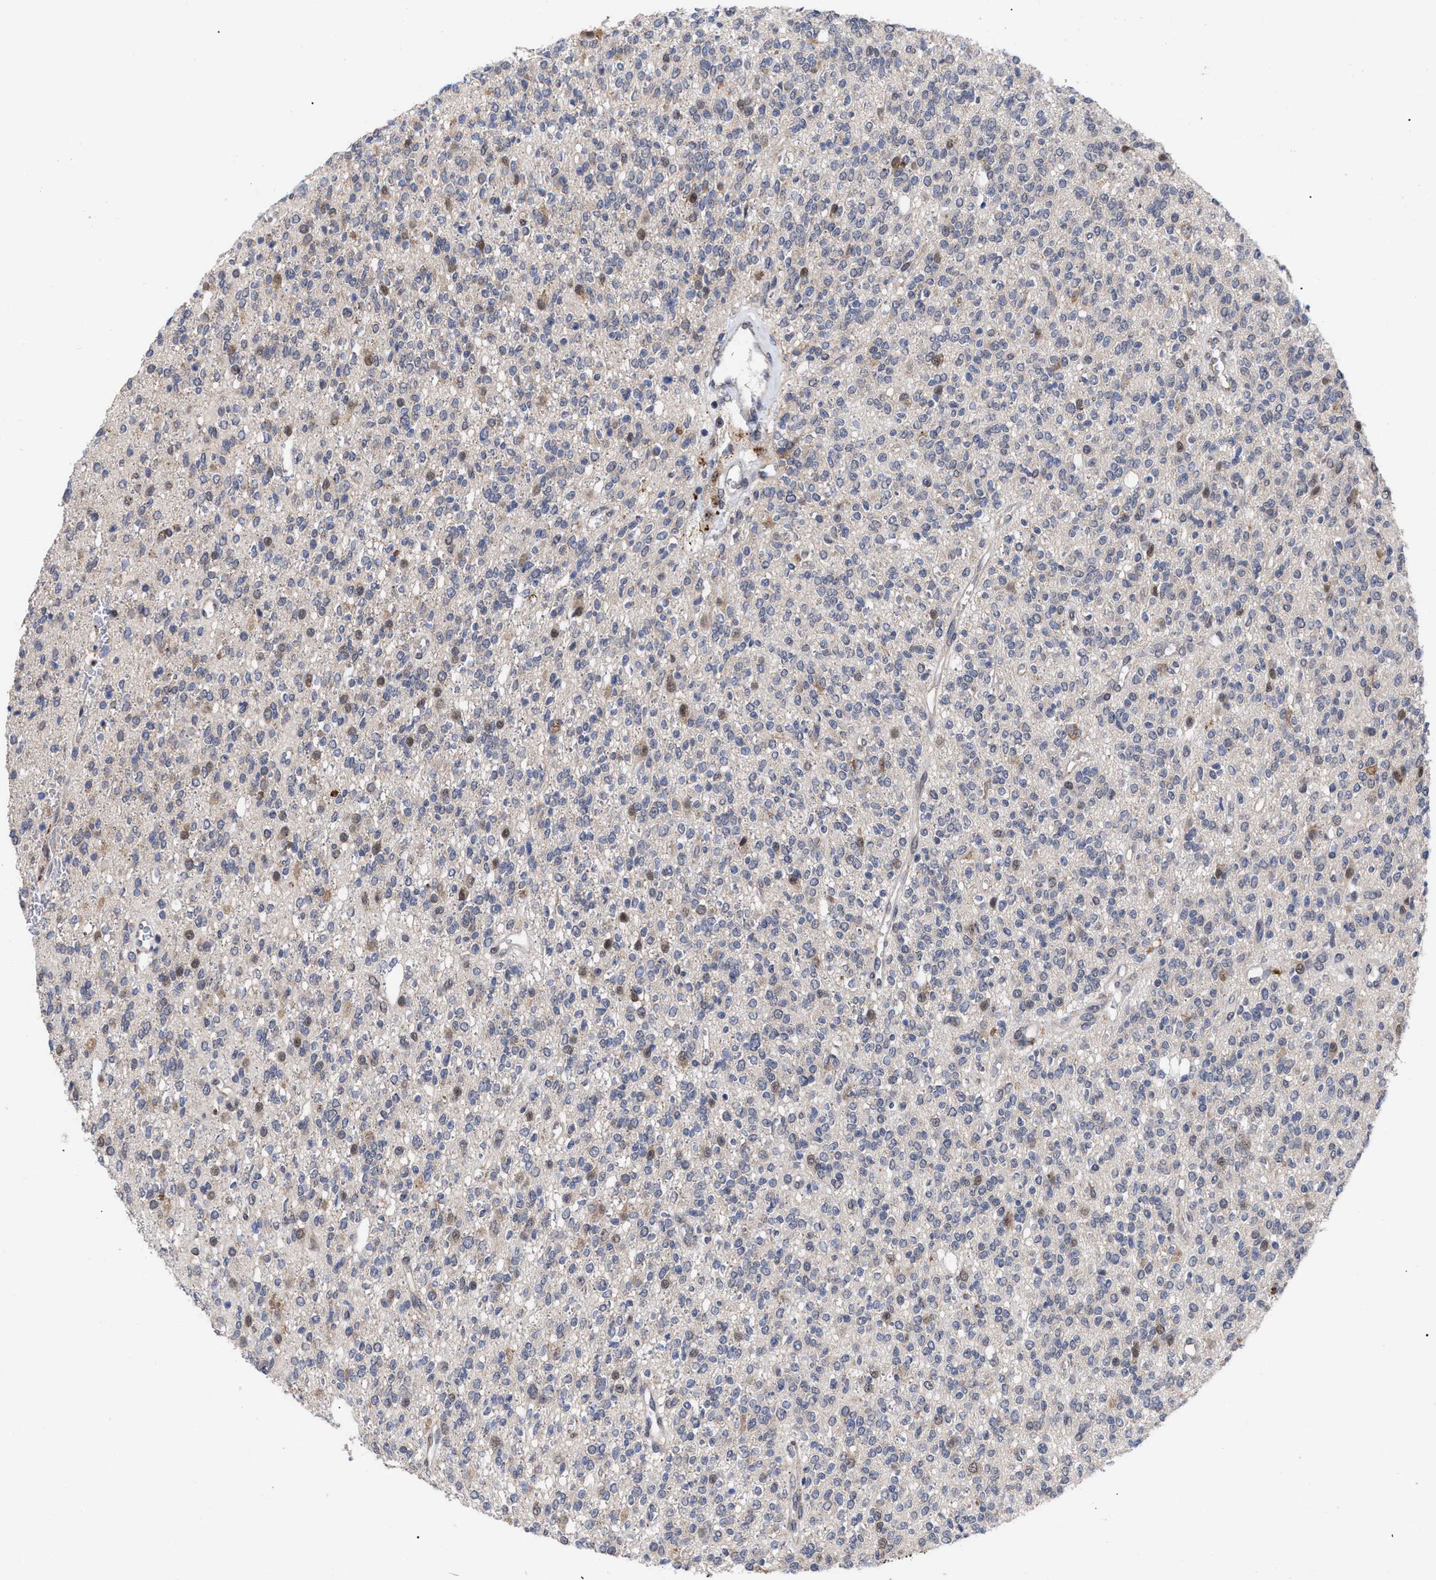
{"staining": {"intensity": "weak", "quantity": "<25%", "location": "nuclear"}, "tissue": "glioma", "cell_type": "Tumor cells", "image_type": "cancer", "snomed": [{"axis": "morphology", "description": "Glioma, malignant, High grade"}, {"axis": "topography", "description": "Brain"}], "caption": "This image is of glioma stained with IHC to label a protein in brown with the nuclei are counter-stained blue. There is no staining in tumor cells. (Immunohistochemistry, brightfield microscopy, high magnification).", "gene": "UPF1", "patient": {"sex": "male", "age": 34}}